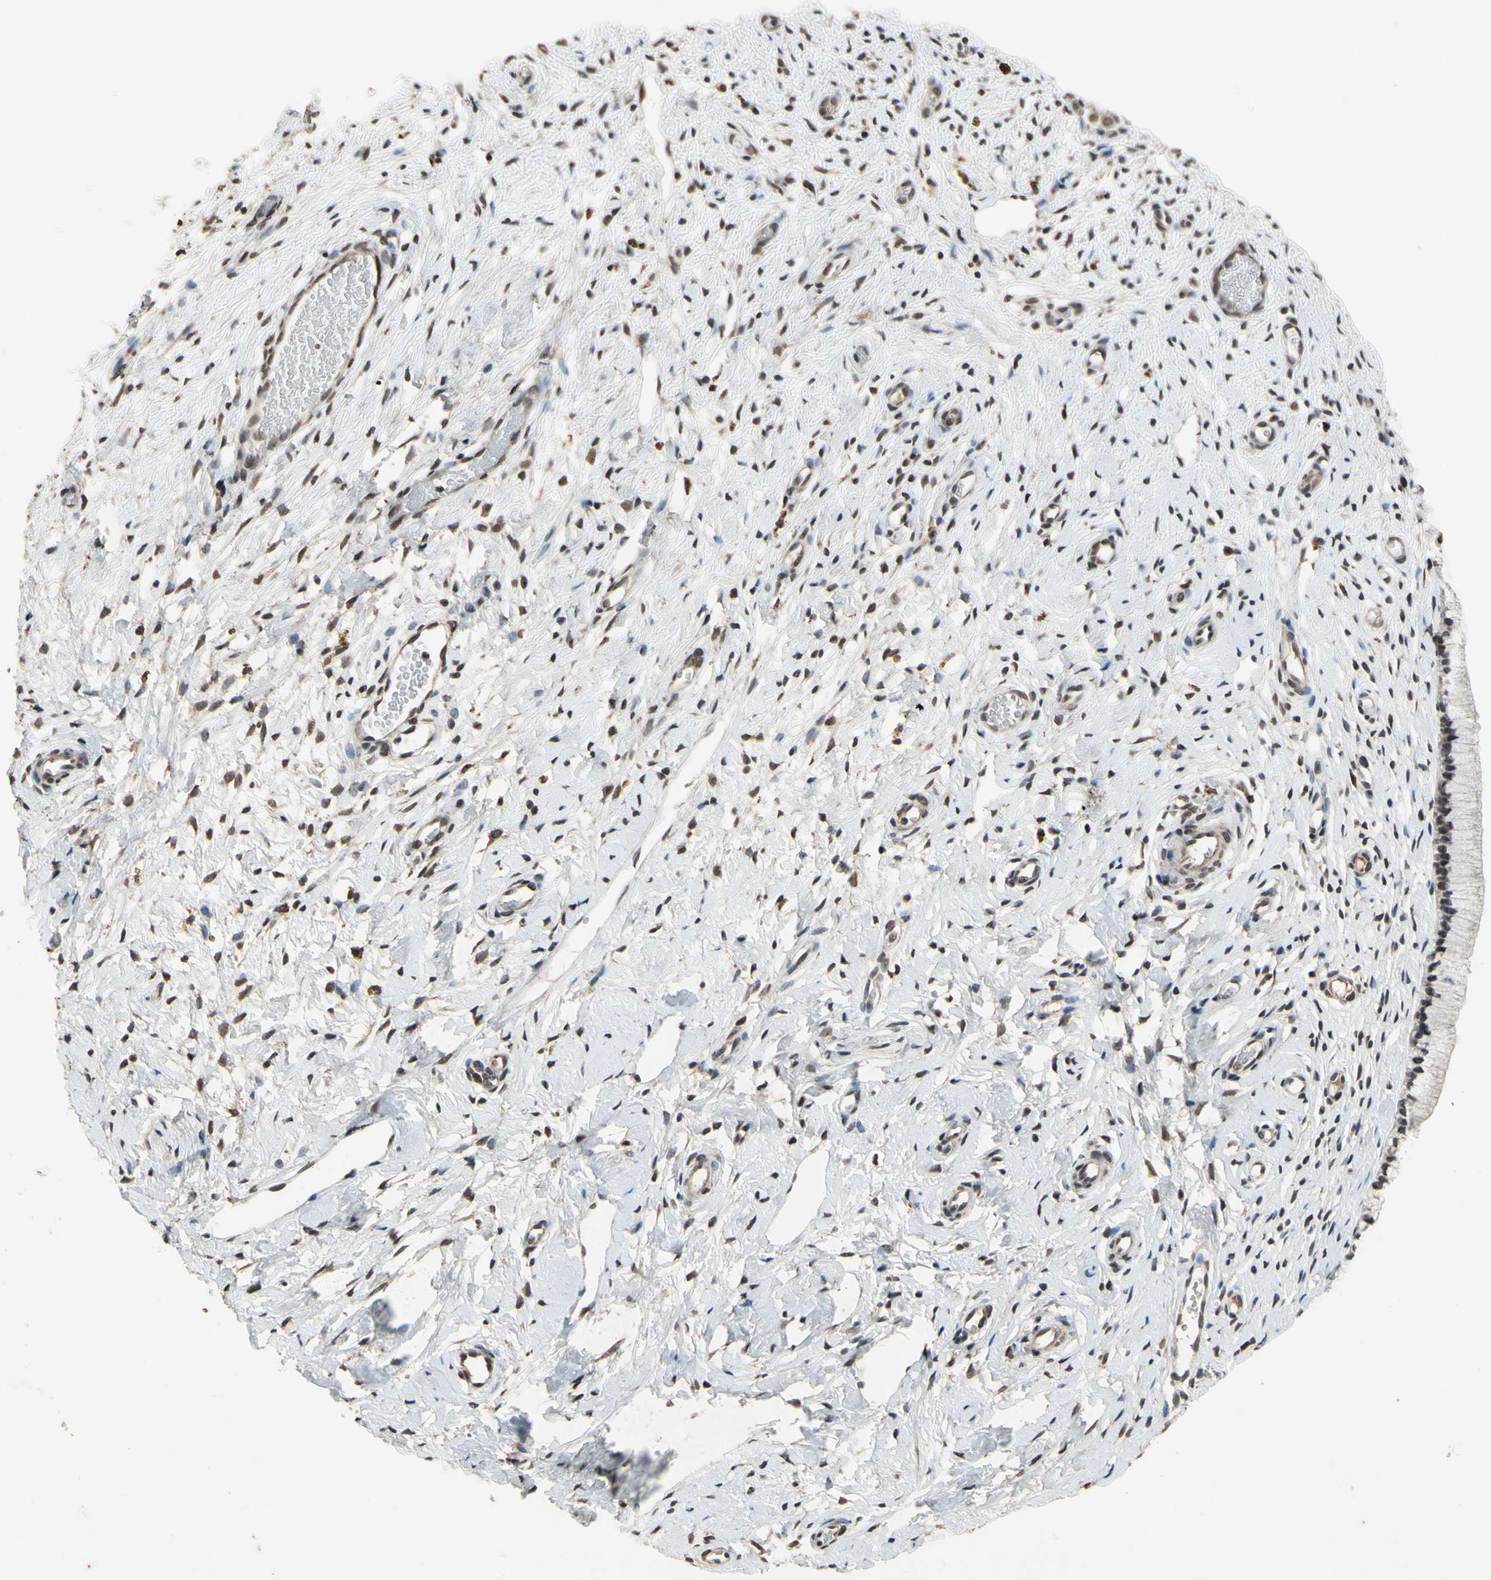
{"staining": {"intensity": "strong", "quantity": ">75%", "location": "nuclear"}, "tissue": "cervix", "cell_type": "Glandular cells", "image_type": "normal", "snomed": [{"axis": "morphology", "description": "Normal tissue, NOS"}, {"axis": "topography", "description": "Cervix"}], "caption": "Human cervix stained with a protein marker shows strong staining in glandular cells.", "gene": "ZNF174", "patient": {"sex": "female", "age": 65}}